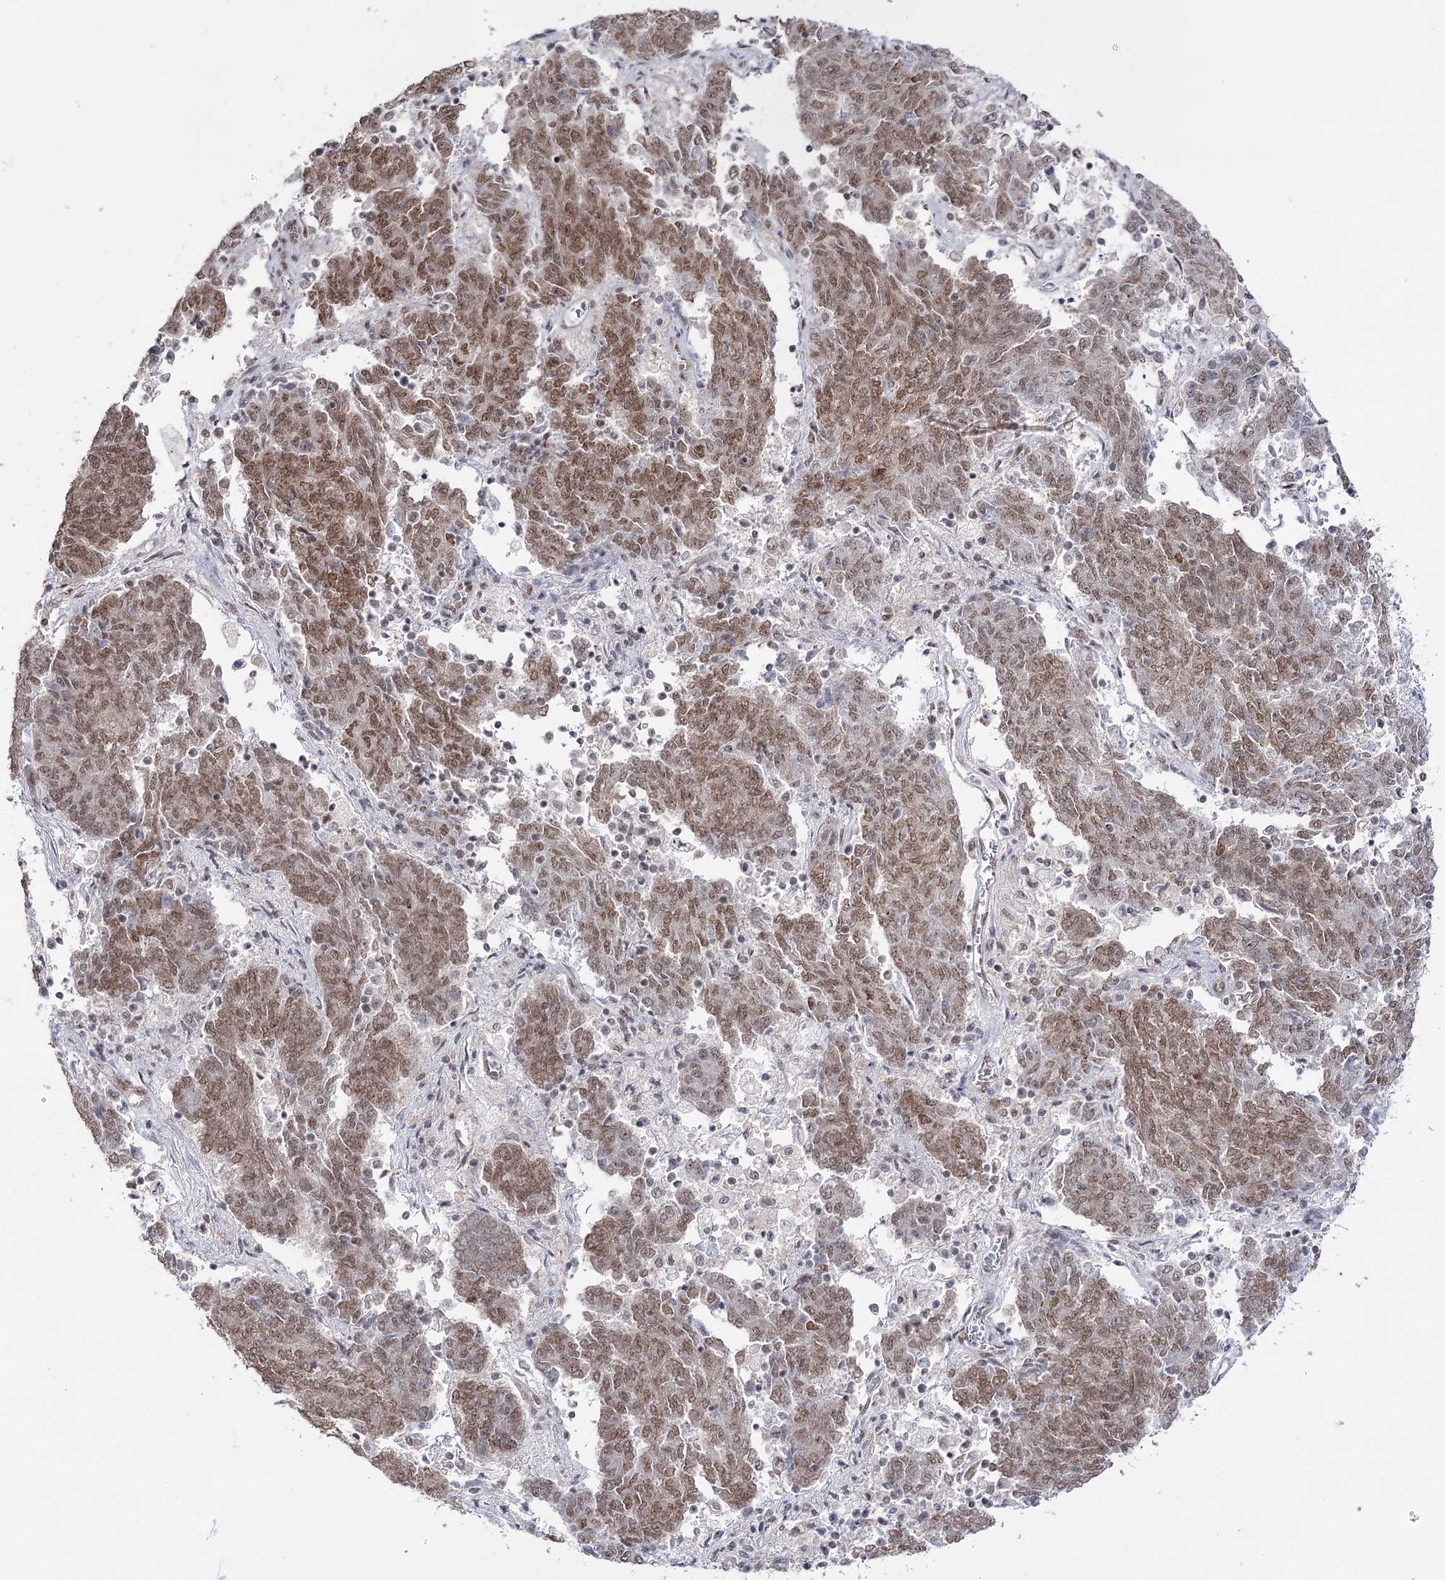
{"staining": {"intensity": "moderate", "quantity": ">75%", "location": "nuclear"}, "tissue": "endometrial cancer", "cell_type": "Tumor cells", "image_type": "cancer", "snomed": [{"axis": "morphology", "description": "Adenocarcinoma, NOS"}, {"axis": "topography", "description": "Endometrium"}], "caption": "This histopathology image reveals IHC staining of human adenocarcinoma (endometrial), with medium moderate nuclear staining in approximately >75% of tumor cells.", "gene": "VGLL4", "patient": {"sex": "female", "age": 80}}